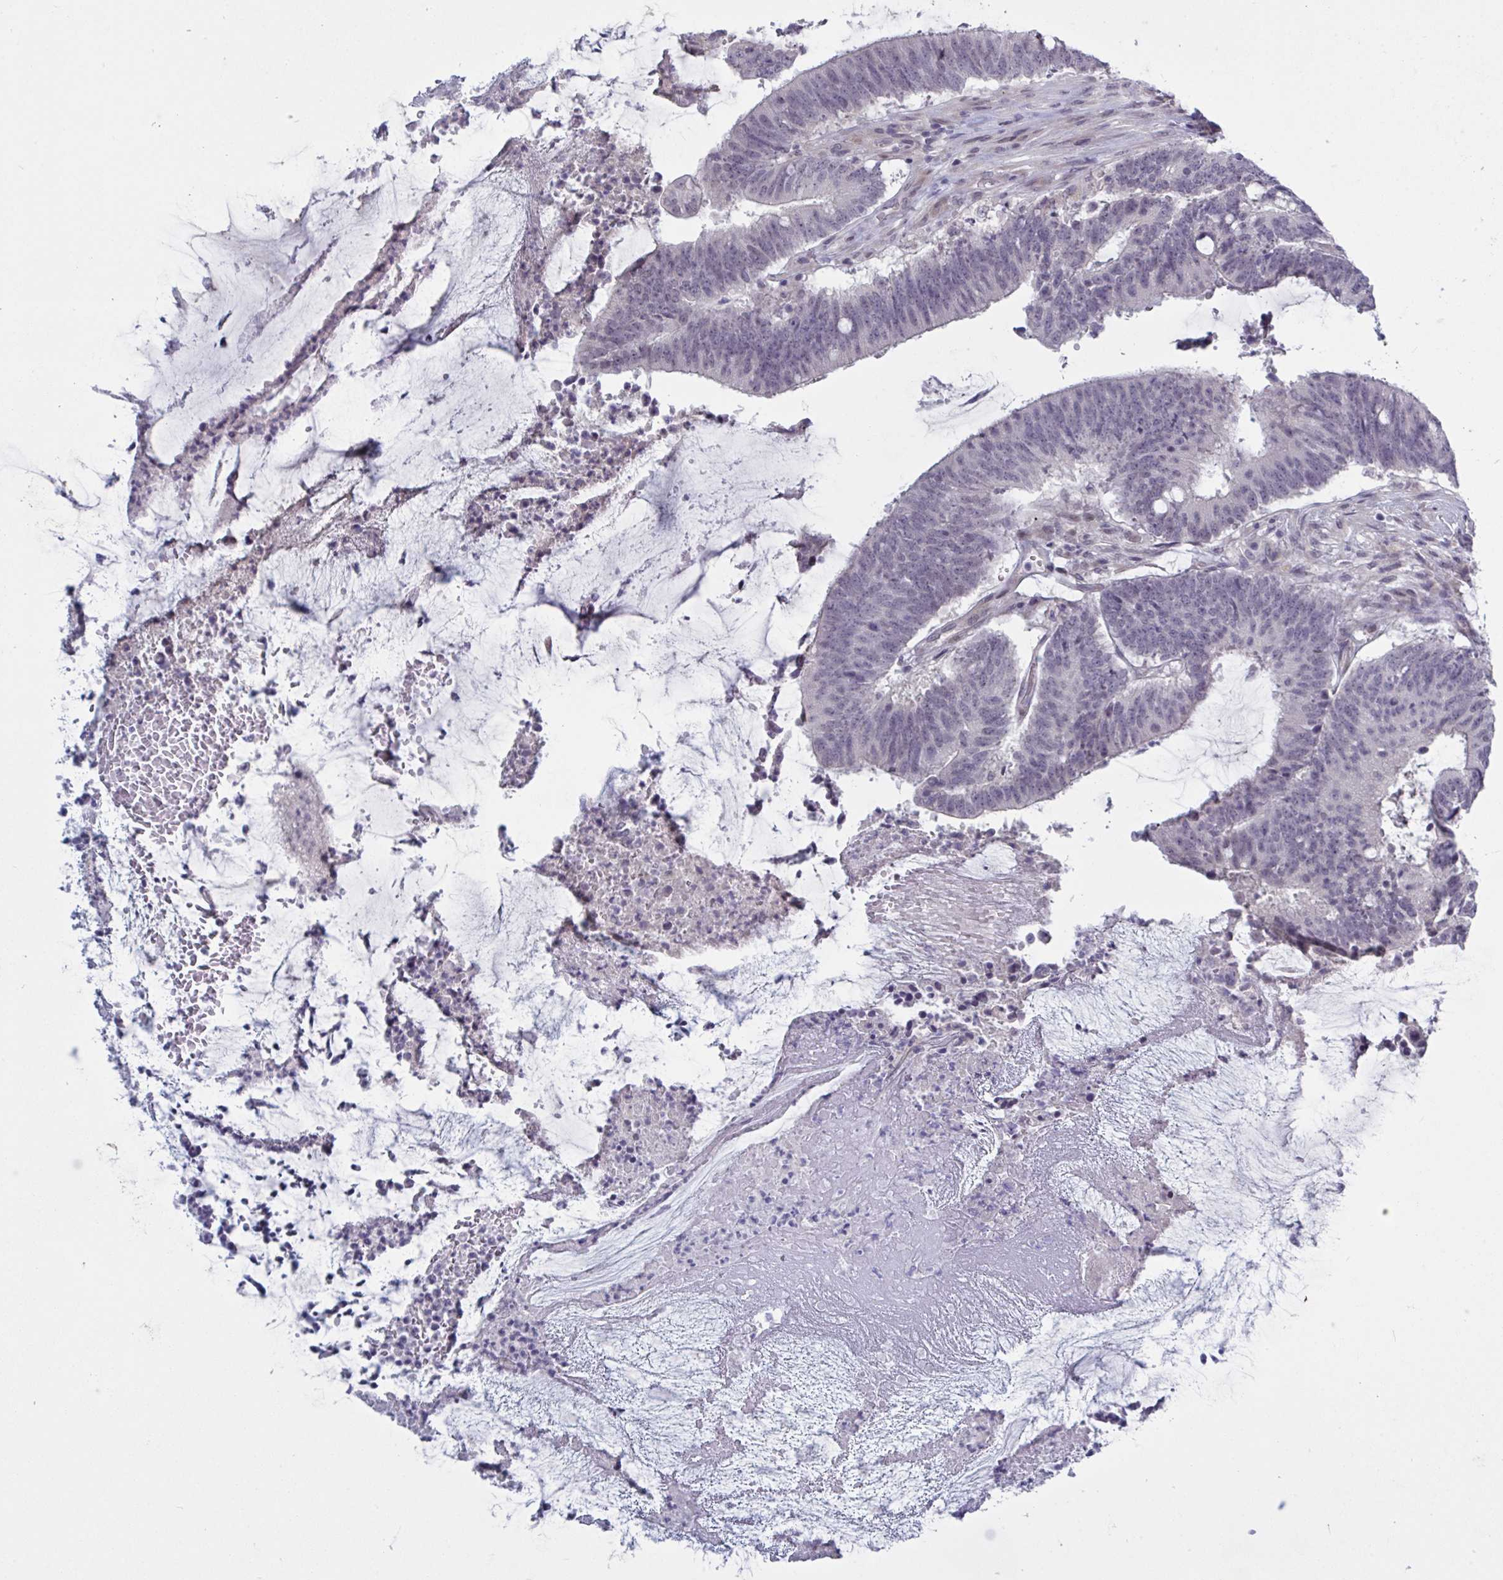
{"staining": {"intensity": "negative", "quantity": "none", "location": "none"}, "tissue": "colorectal cancer", "cell_type": "Tumor cells", "image_type": "cancer", "snomed": [{"axis": "morphology", "description": "Adenocarcinoma, NOS"}, {"axis": "topography", "description": "Colon"}], "caption": "The photomicrograph displays no significant positivity in tumor cells of colorectal adenocarcinoma. Nuclei are stained in blue.", "gene": "TCEAL8", "patient": {"sex": "female", "age": 43}}